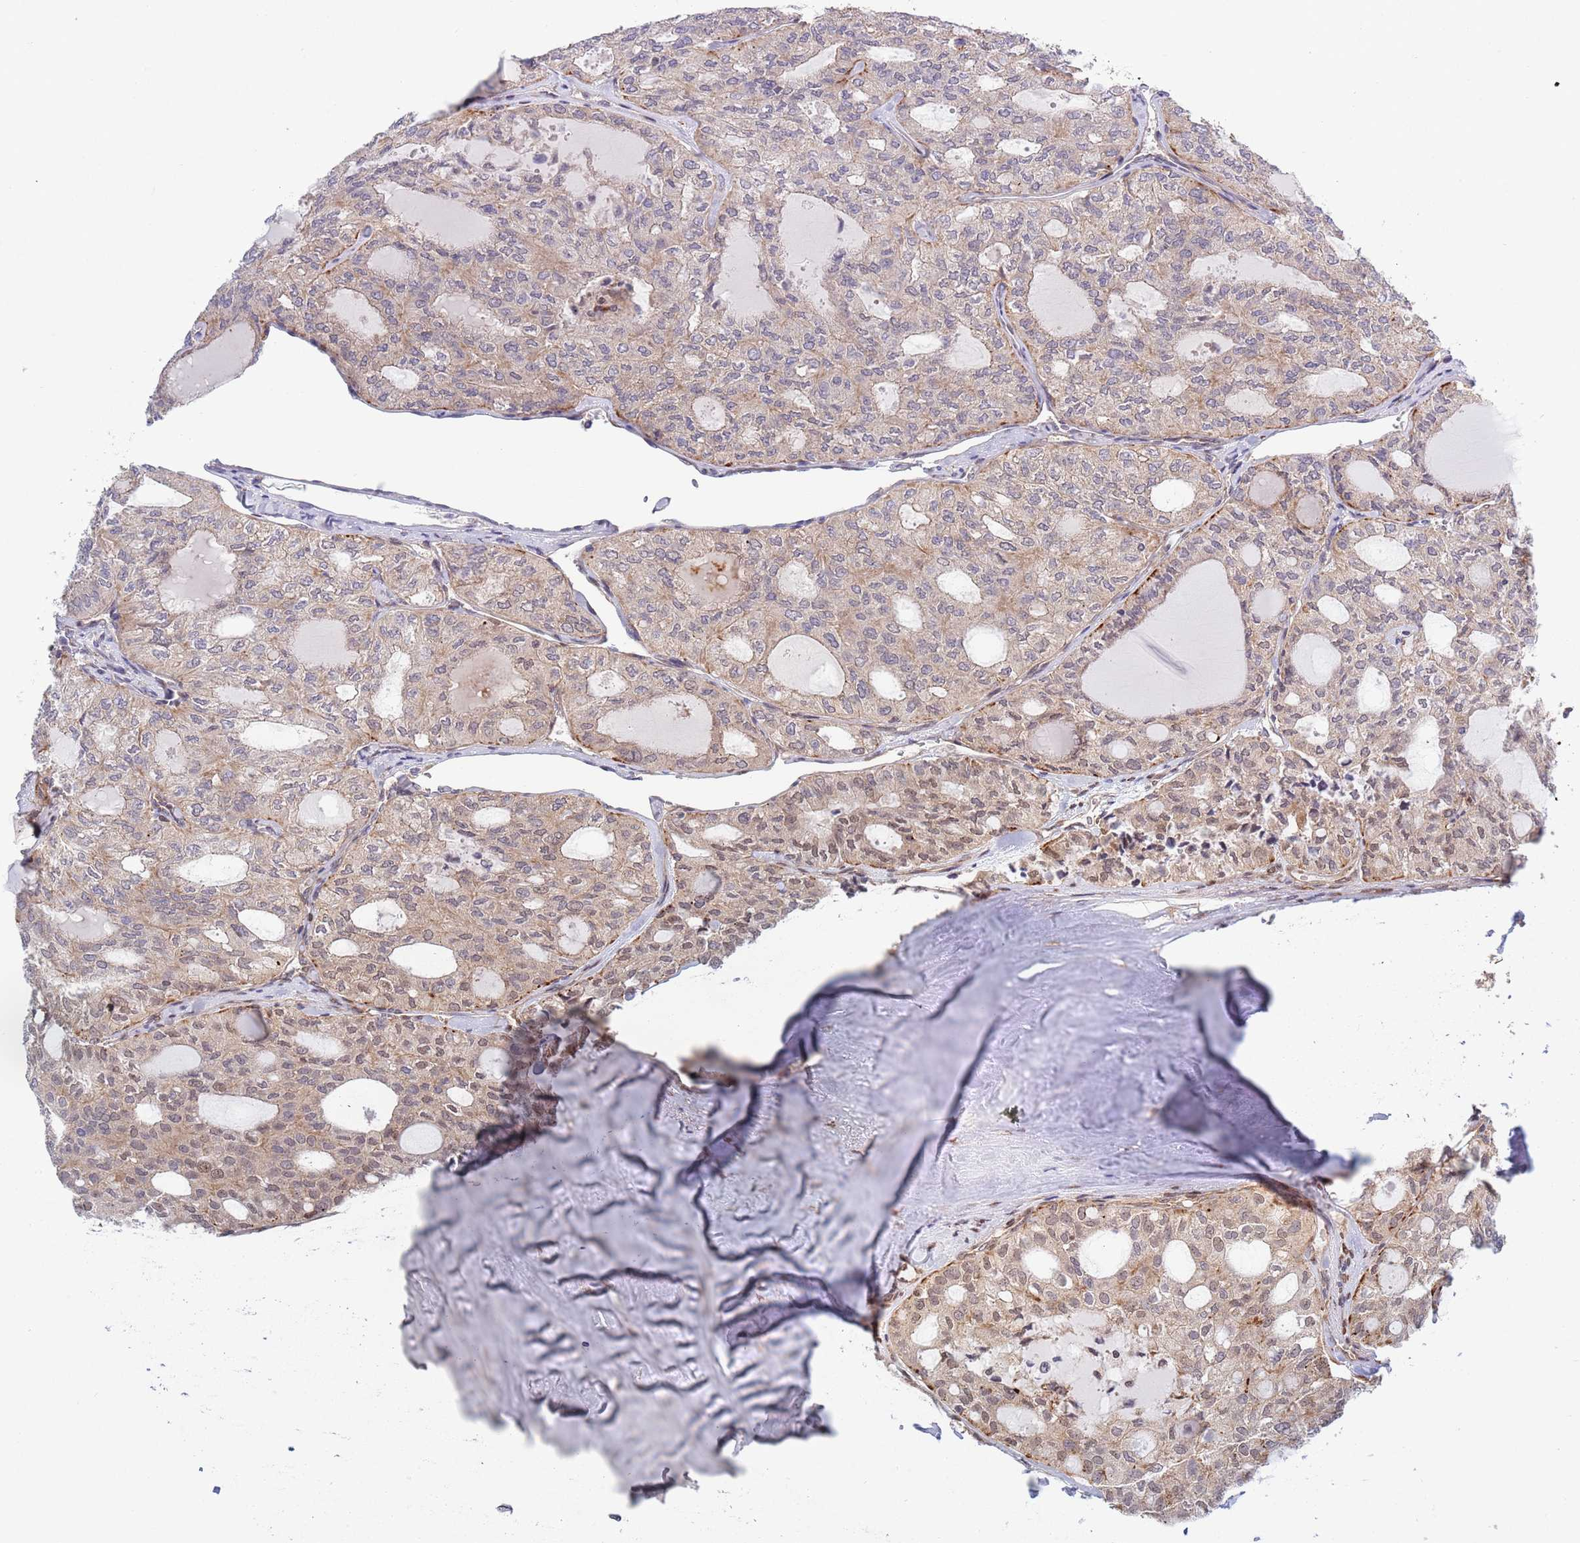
{"staining": {"intensity": "weak", "quantity": "25%-75%", "location": "cytoplasmic/membranous"}, "tissue": "thyroid cancer", "cell_type": "Tumor cells", "image_type": "cancer", "snomed": [{"axis": "morphology", "description": "Follicular adenoma carcinoma, NOS"}, {"axis": "topography", "description": "Thyroid gland"}], "caption": "An immunohistochemistry (IHC) micrograph of tumor tissue is shown. Protein staining in brown labels weak cytoplasmic/membranous positivity in thyroid cancer within tumor cells. (DAB (3,3'-diaminobenzidine) IHC, brown staining for protein, blue staining for nuclei).", "gene": "TBX10", "patient": {"sex": "male", "age": 75}}